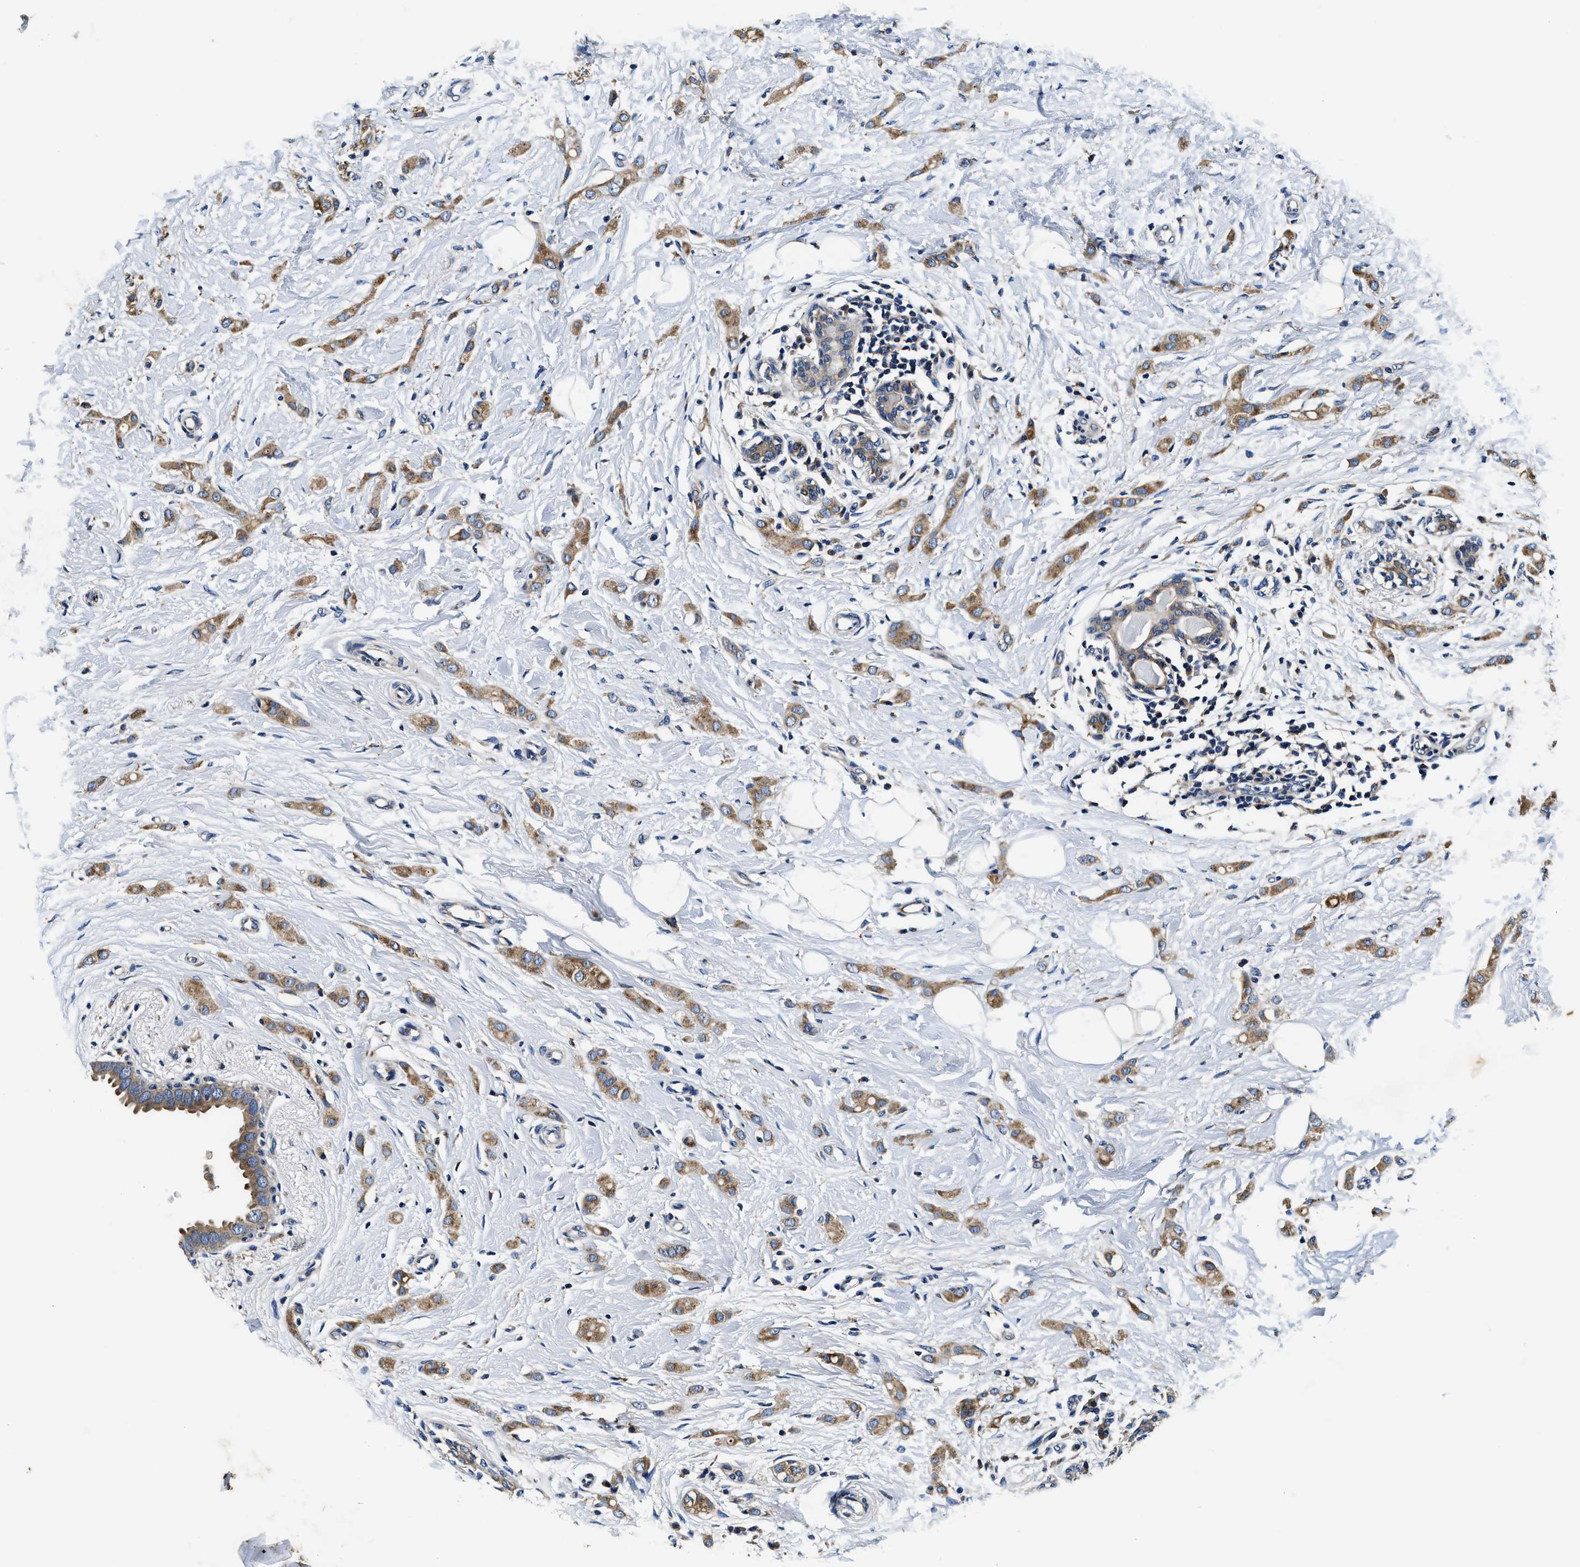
{"staining": {"intensity": "moderate", "quantity": ">75%", "location": "cytoplasmic/membranous"}, "tissue": "breast cancer", "cell_type": "Tumor cells", "image_type": "cancer", "snomed": [{"axis": "morphology", "description": "Lobular carcinoma"}, {"axis": "topography", "description": "Breast"}], "caption": "Breast cancer (lobular carcinoma) stained with DAB immunohistochemistry (IHC) displays medium levels of moderate cytoplasmic/membranous expression in approximately >75% of tumor cells.", "gene": "PI4KB", "patient": {"sex": "female", "age": 55}}